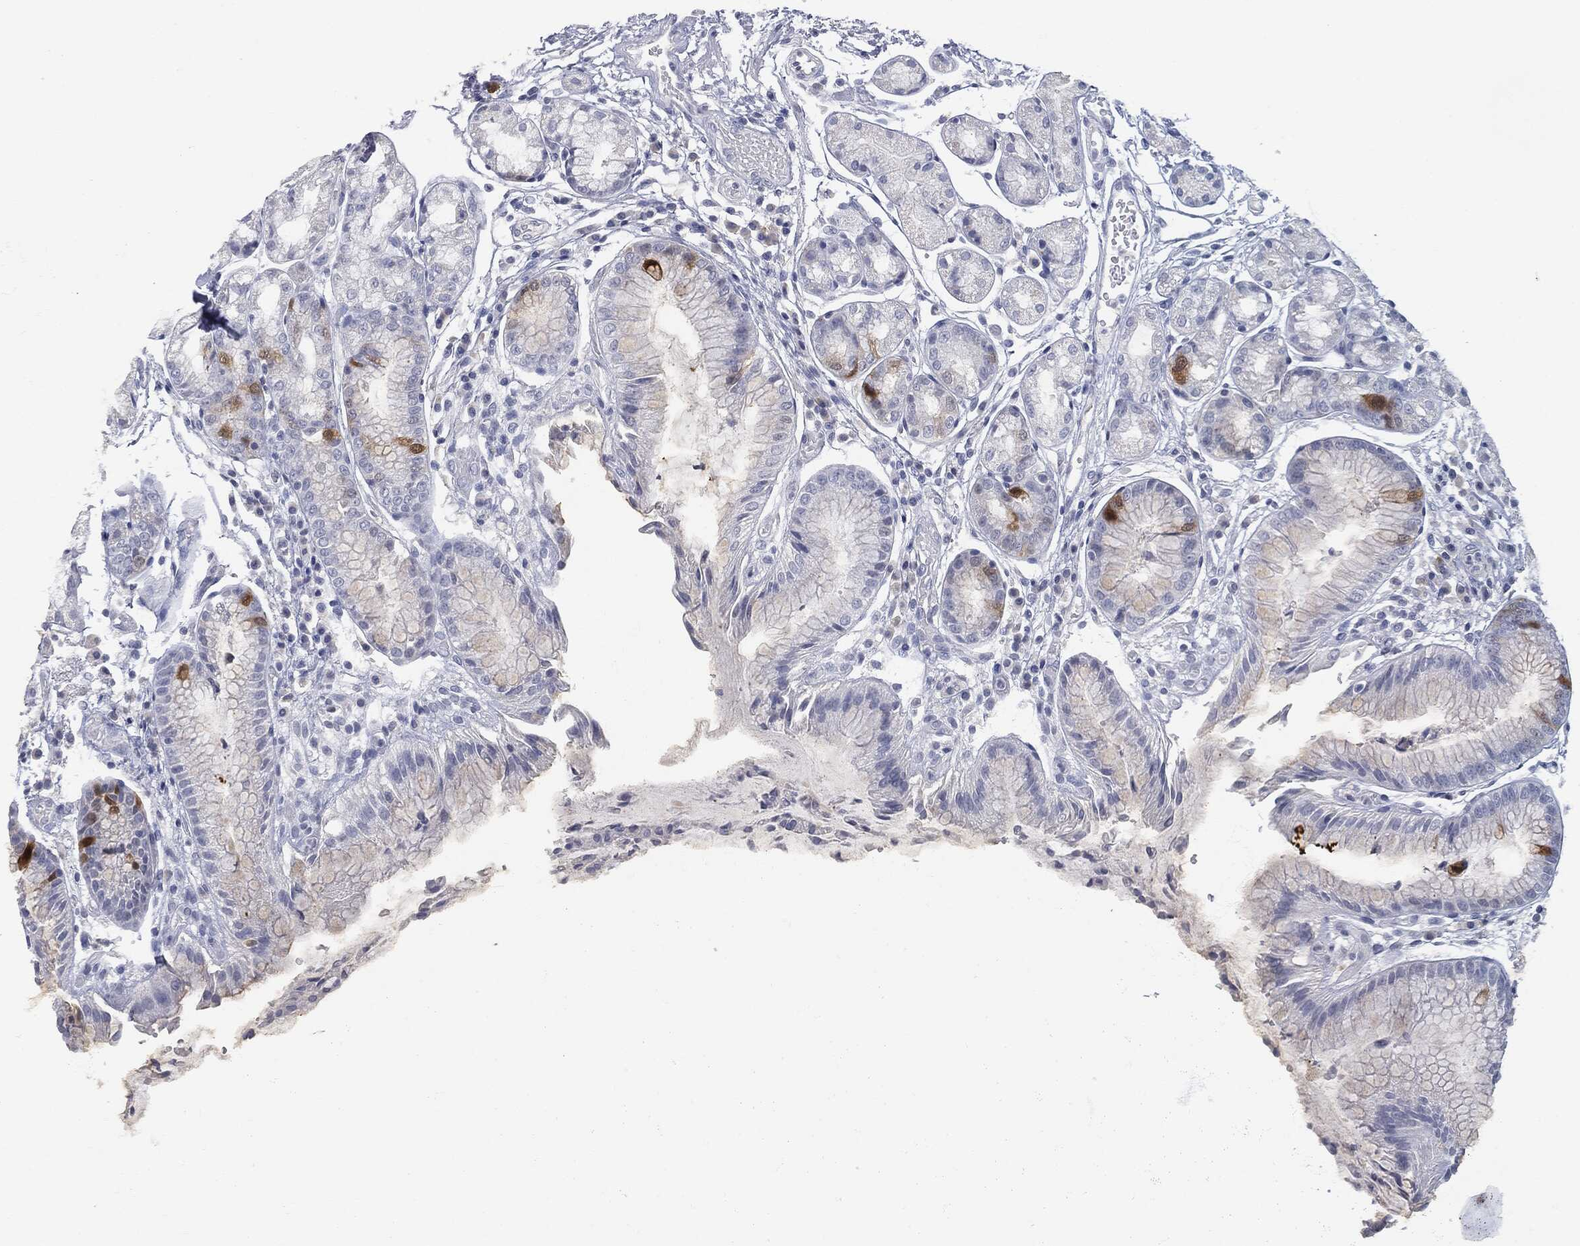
{"staining": {"intensity": "strong", "quantity": "<25%", "location": "cytoplasmic/membranous"}, "tissue": "stomach", "cell_type": "Glandular cells", "image_type": "normal", "snomed": [{"axis": "morphology", "description": "Normal tissue, NOS"}, {"axis": "topography", "description": "Stomach, upper"}], "caption": "Immunohistochemistry (IHC) histopathology image of benign stomach stained for a protein (brown), which exhibits medium levels of strong cytoplasmic/membranous positivity in approximately <25% of glandular cells.", "gene": "UBE2C", "patient": {"sex": "male", "age": 72}}